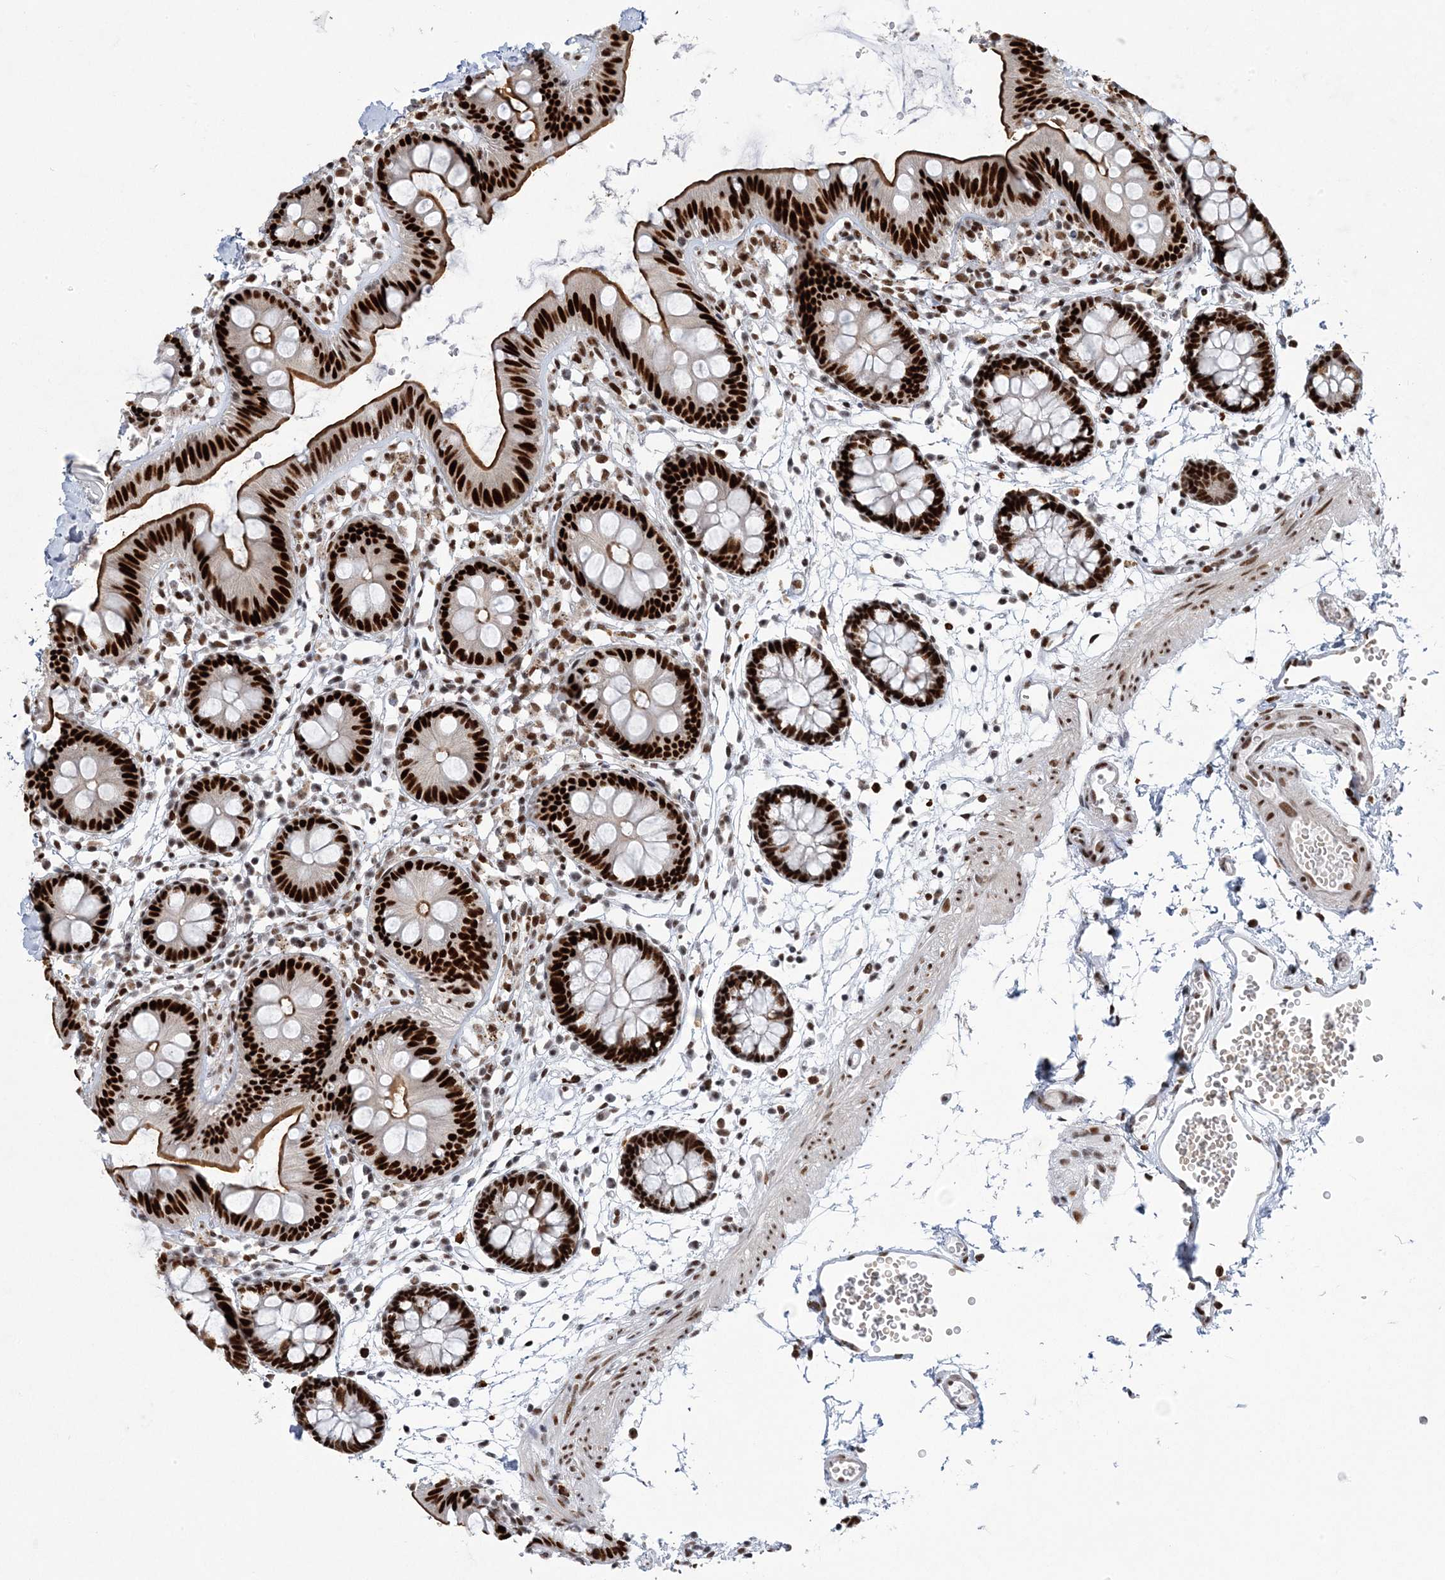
{"staining": {"intensity": "strong", "quantity": ">75%", "location": "nuclear"}, "tissue": "colon", "cell_type": "Endothelial cells", "image_type": "normal", "snomed": [{"axis": "morphology", "description": "Normal tissue, NOS"}, {"axis": "topography", "description": "Colon"}], "caption": "A histopathology image showing strong nuclear expression in about >75% of endothelial cells in benign colon, as visualized by brown immunohistochemical staining.", "gene": "ZBTB7A", "patient": {"sex": "male", "age": 56}}